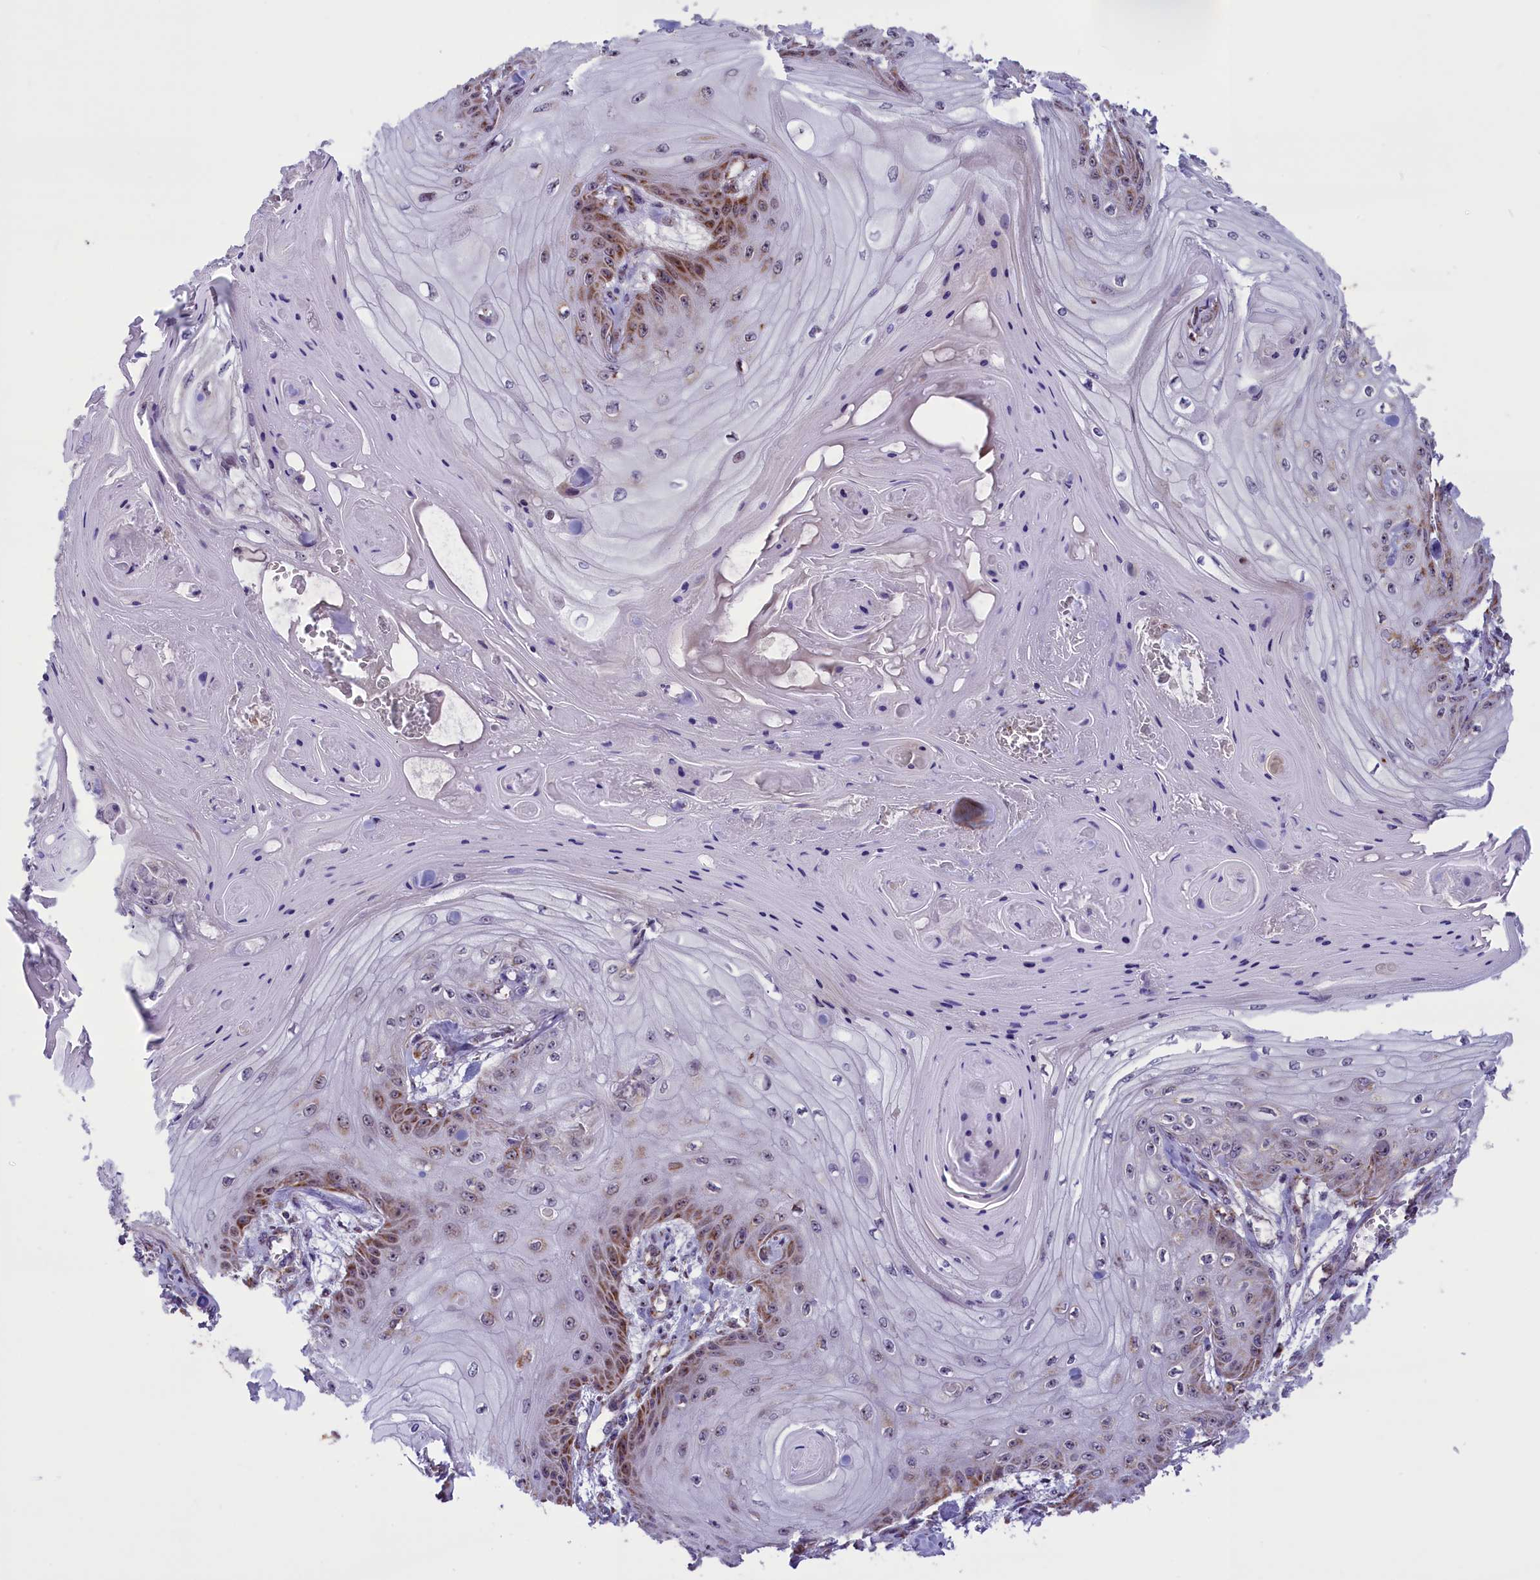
{"staining": {"intensity": "moderate", "quantity": "<25%", "location": "cytoplasmic/membranous"}, "tissue": "skin cancer", "cell_type": "Tumor cells", "image_type": "cancer", "snomed": [{"axis": "morphology", "description": "Squamous cell carcinoma, NOS"}, {"axis": "topography", "description": "Skin"}], "caption": "Squamous cell carcinoma (skin) stained with DAB (3,3'-diaminobenzidine) immunohistochemistry (IHC) shows low levels of moderate cytoplasmic/membranous staining in approximately <25% of tumor cells.", "gene": "NDUFS5", "patient": {"sex": "male", "age": 74}}